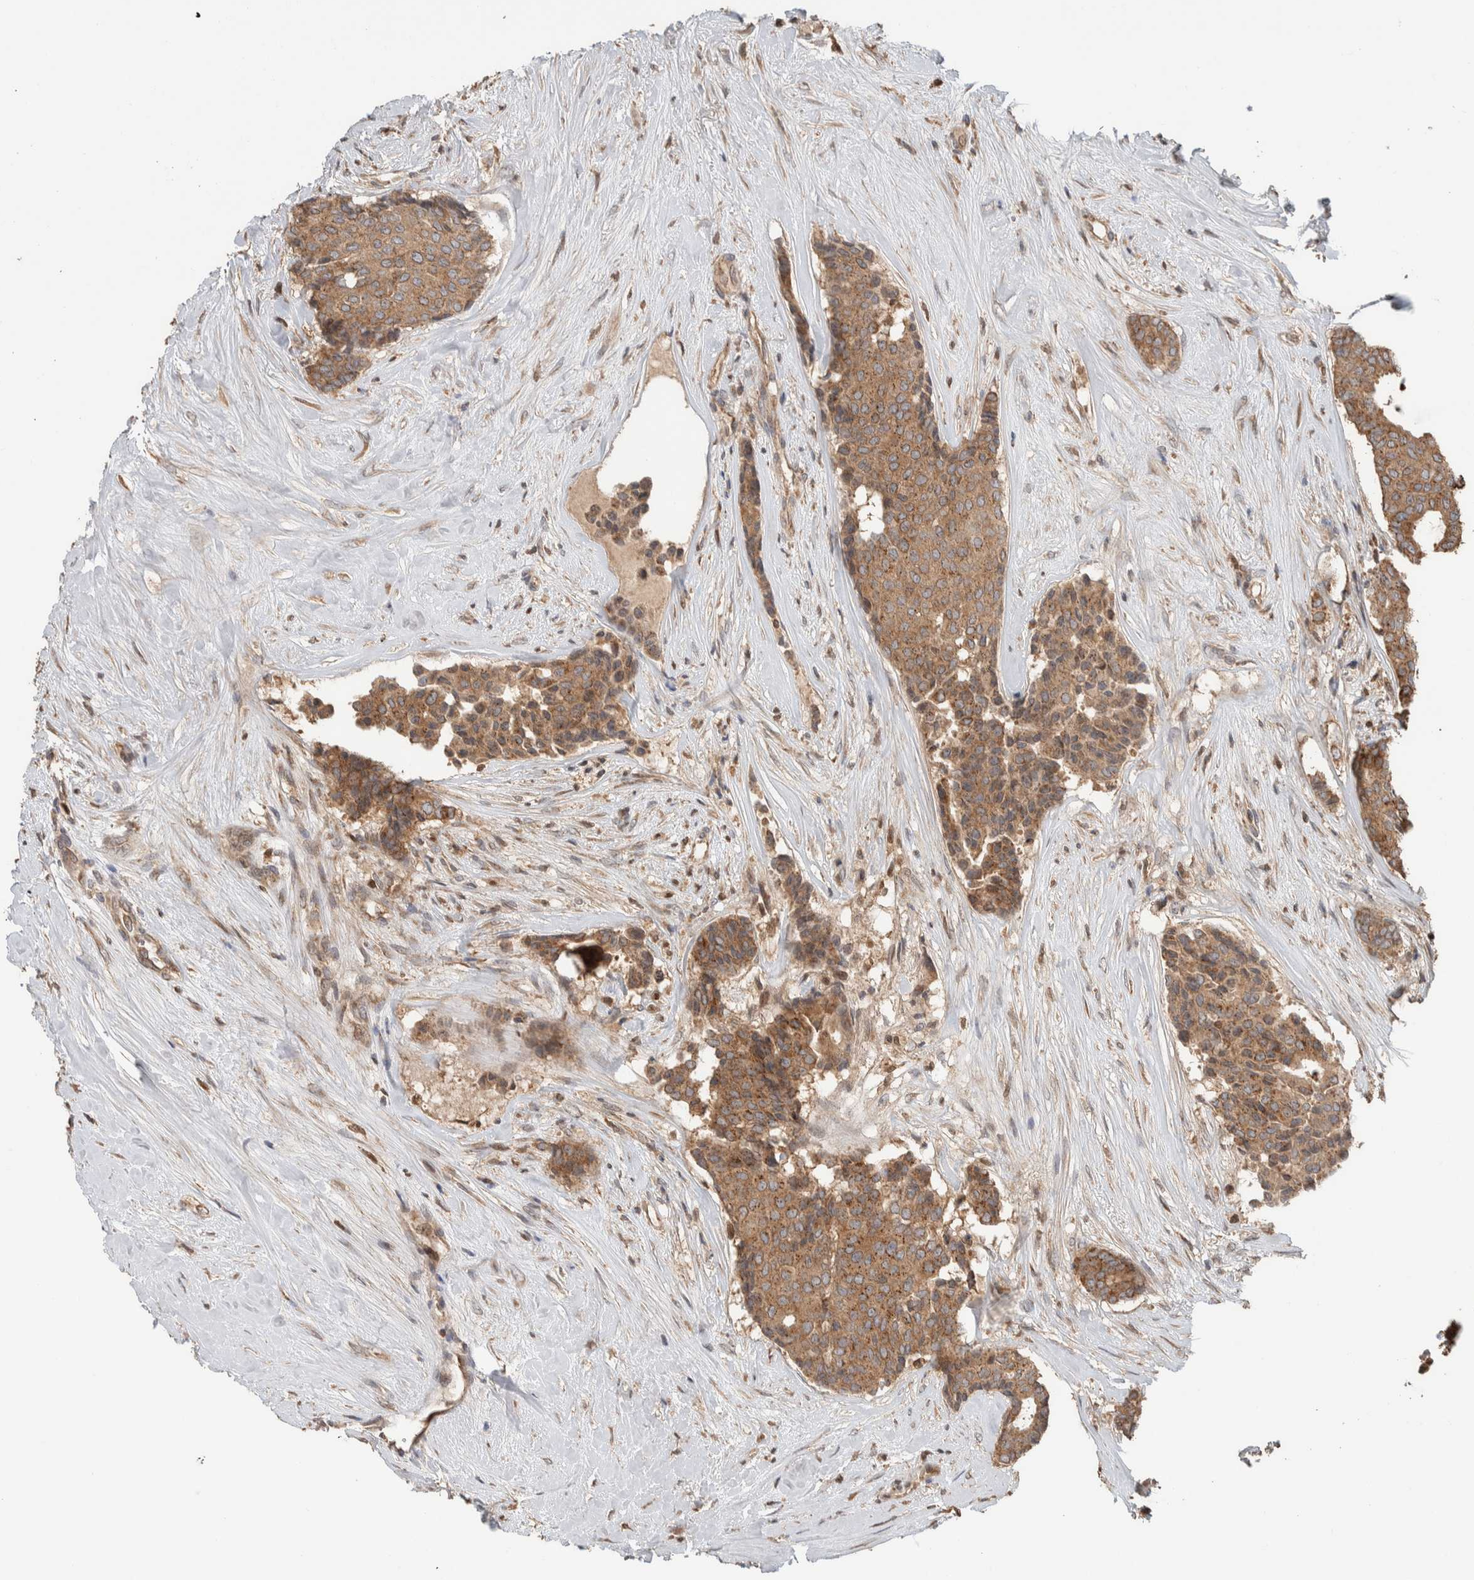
{"staining": {"intensity": "moderate", "quantity": ">75%", "location": "cytoplasmic/membranous"}, "tissue": "breast cancer", "cell_type": "Tumor cells", "image_type": "cancer", "snomed": [{"axis": "morphology", "description": "Duct carcinoma"}, {"axis": "topography", "description": "Breast"}], "caption": "This image shows IHC staining of breast cancer, with medium moderate cytoplasmic/membranous staining in approximately >75% of tumor cells.", "gene": "VPS53", "patient": {"sex": "female", "age": 75}}